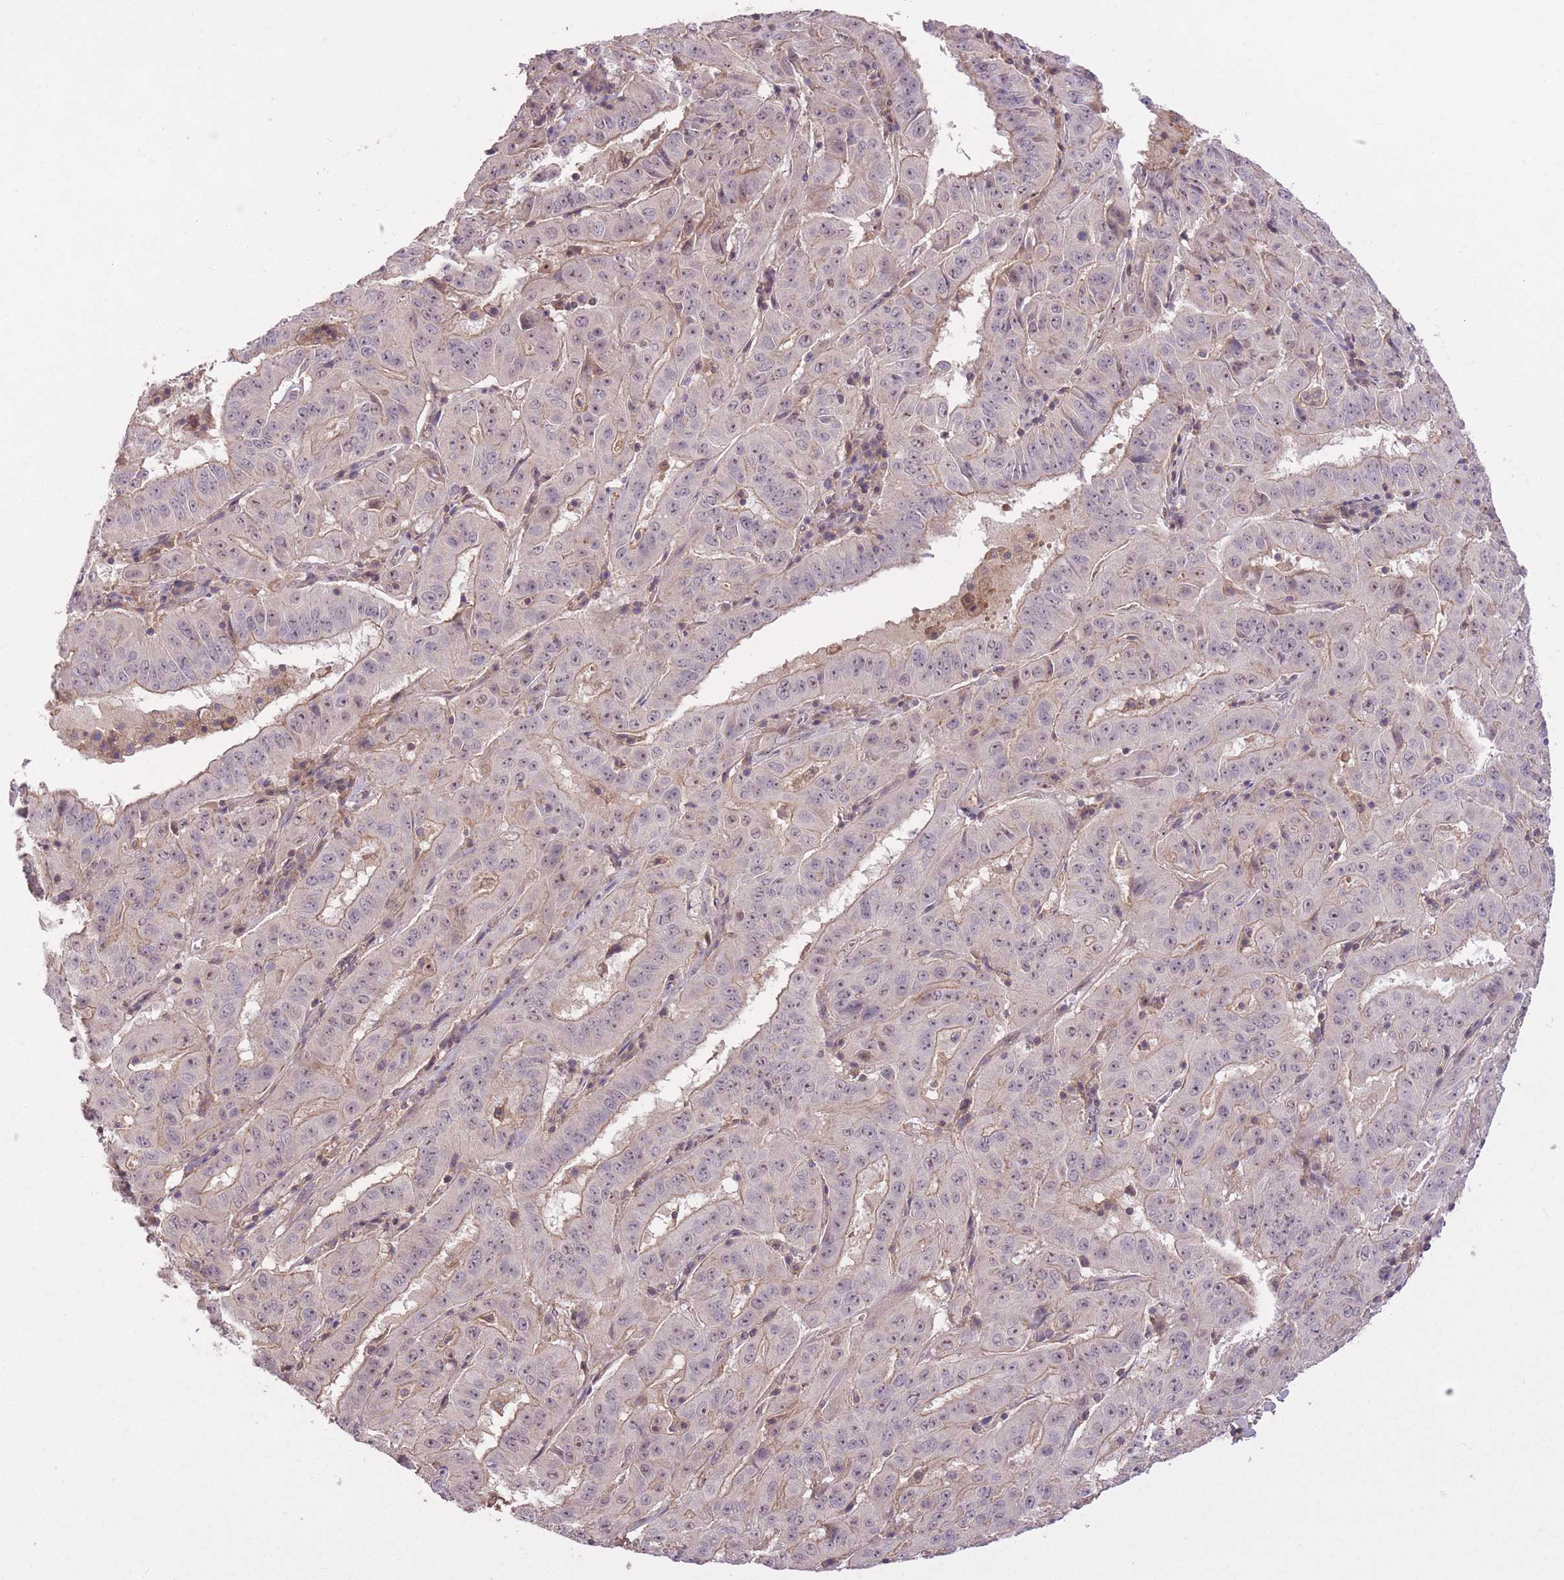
{"staining": {"intensity": "weak", "quantity": "25%-75%", "location": "nuclear"}, "tissue": "pancreatic cancer", "cell_type": "Tumor cells", "image_type": "cancer", "snomed": [{"axis": "morphology", "description": "Adenocarcinoma, NOS"}, {"axis": "topography", "description": "Pancreas"}], "caption": "IHC of pancreatic cancer reveals low levels of weak nuclear expression in approximately 25%-75% of tumor cells.", "gene": "POLR3F", "patient": {"sex": "male", "age": 63}}